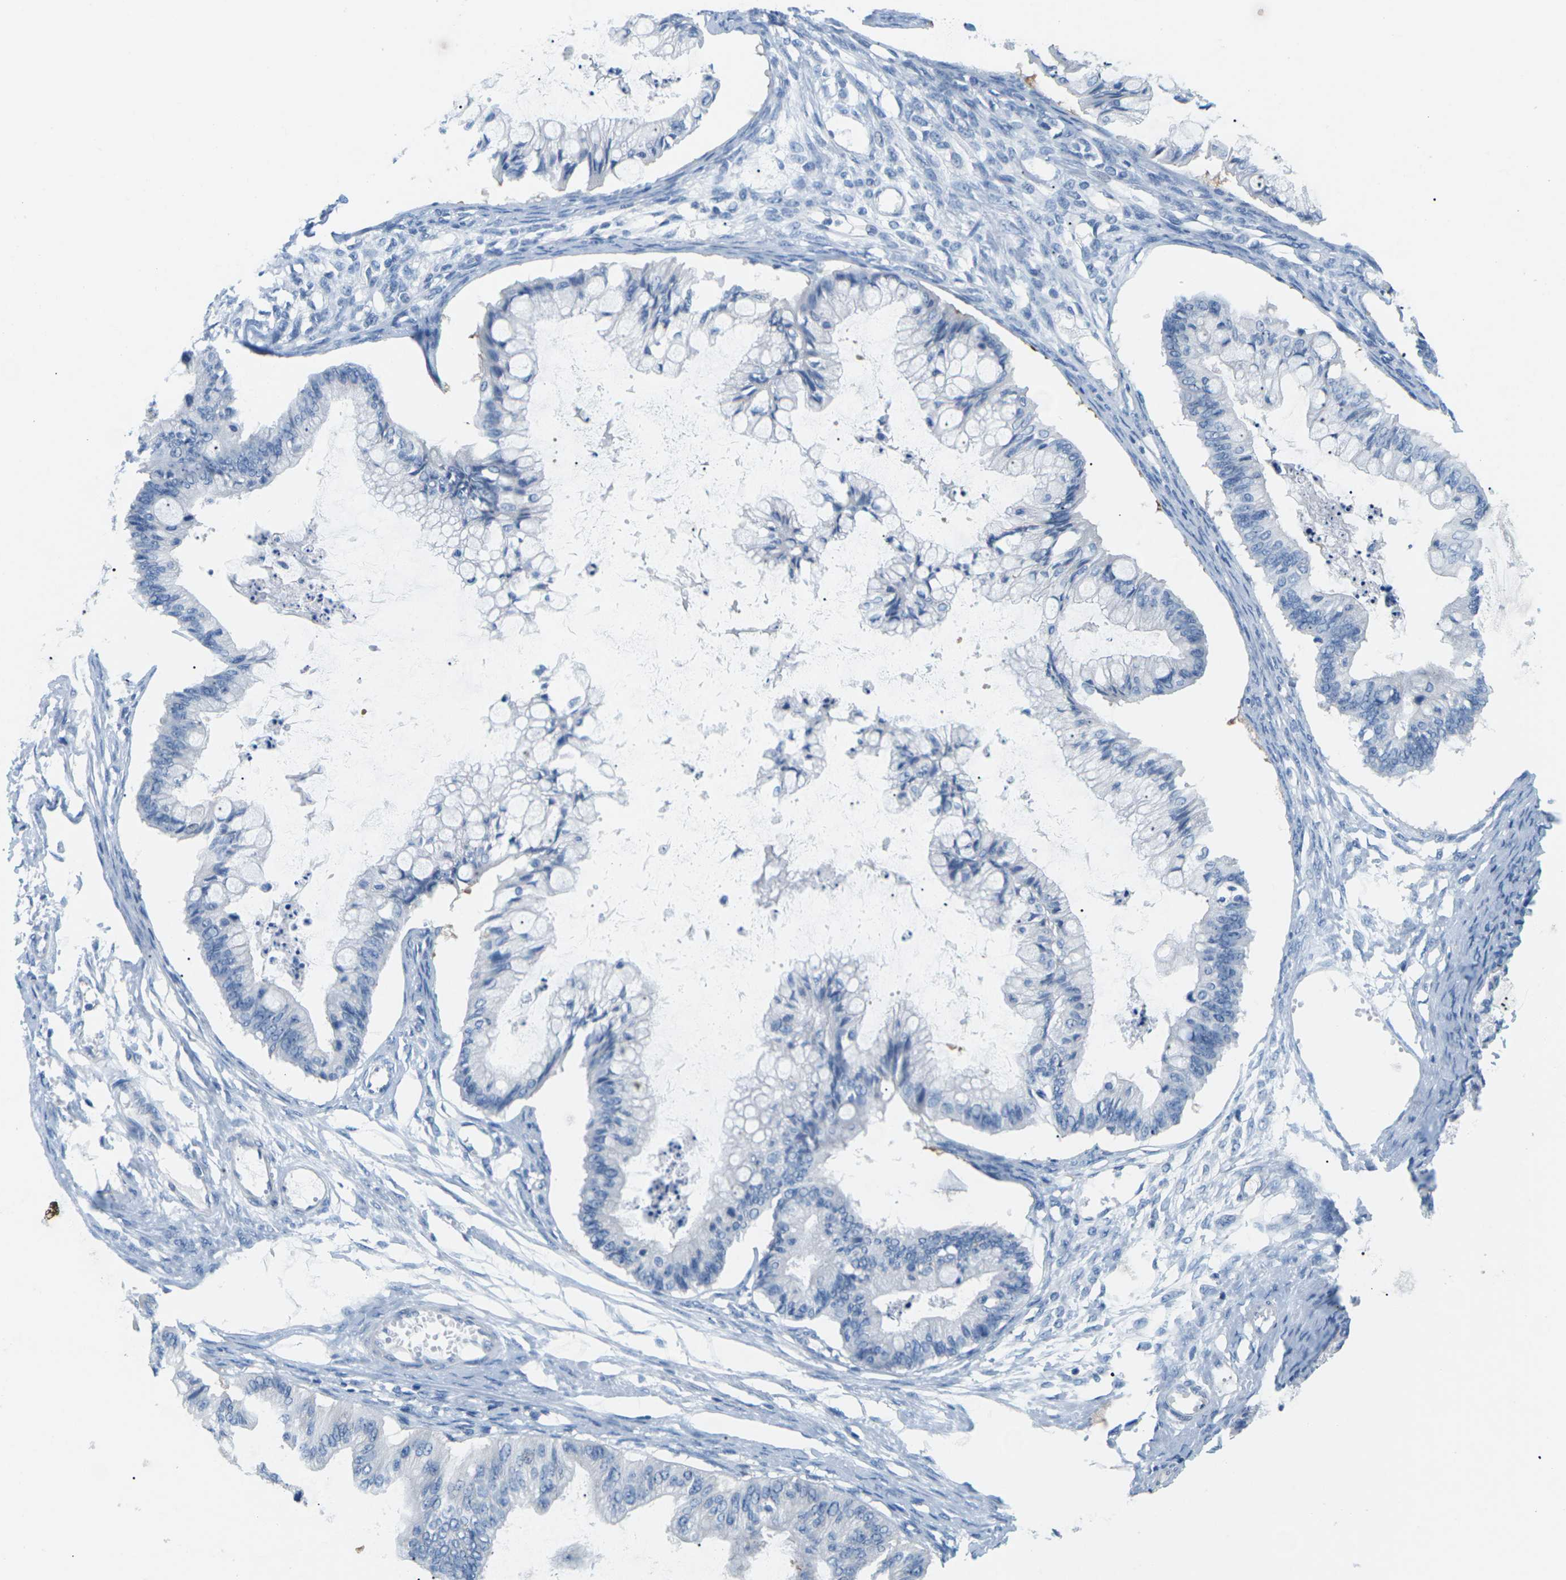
{"staining": {"intensity": "negative", "quantity": "none", "location": "none"}, "tissue": "ovarian cancer", "cell_type": "Tumor cells", "image_type": "cancer", "snomed": [{"axis": "morphology", "description": "Cystadenocarcinoma, mucinous, NOS"}, {"axis": "topography", "description": "Ovary"}], "caption": "Immunohistochemical staining of mucinous cystadenocarcinoma (ovarian) shows no significant expression in tumor cells.", "gene": "SYNGR2", "patient": {"sex": "female", "age": 57}}